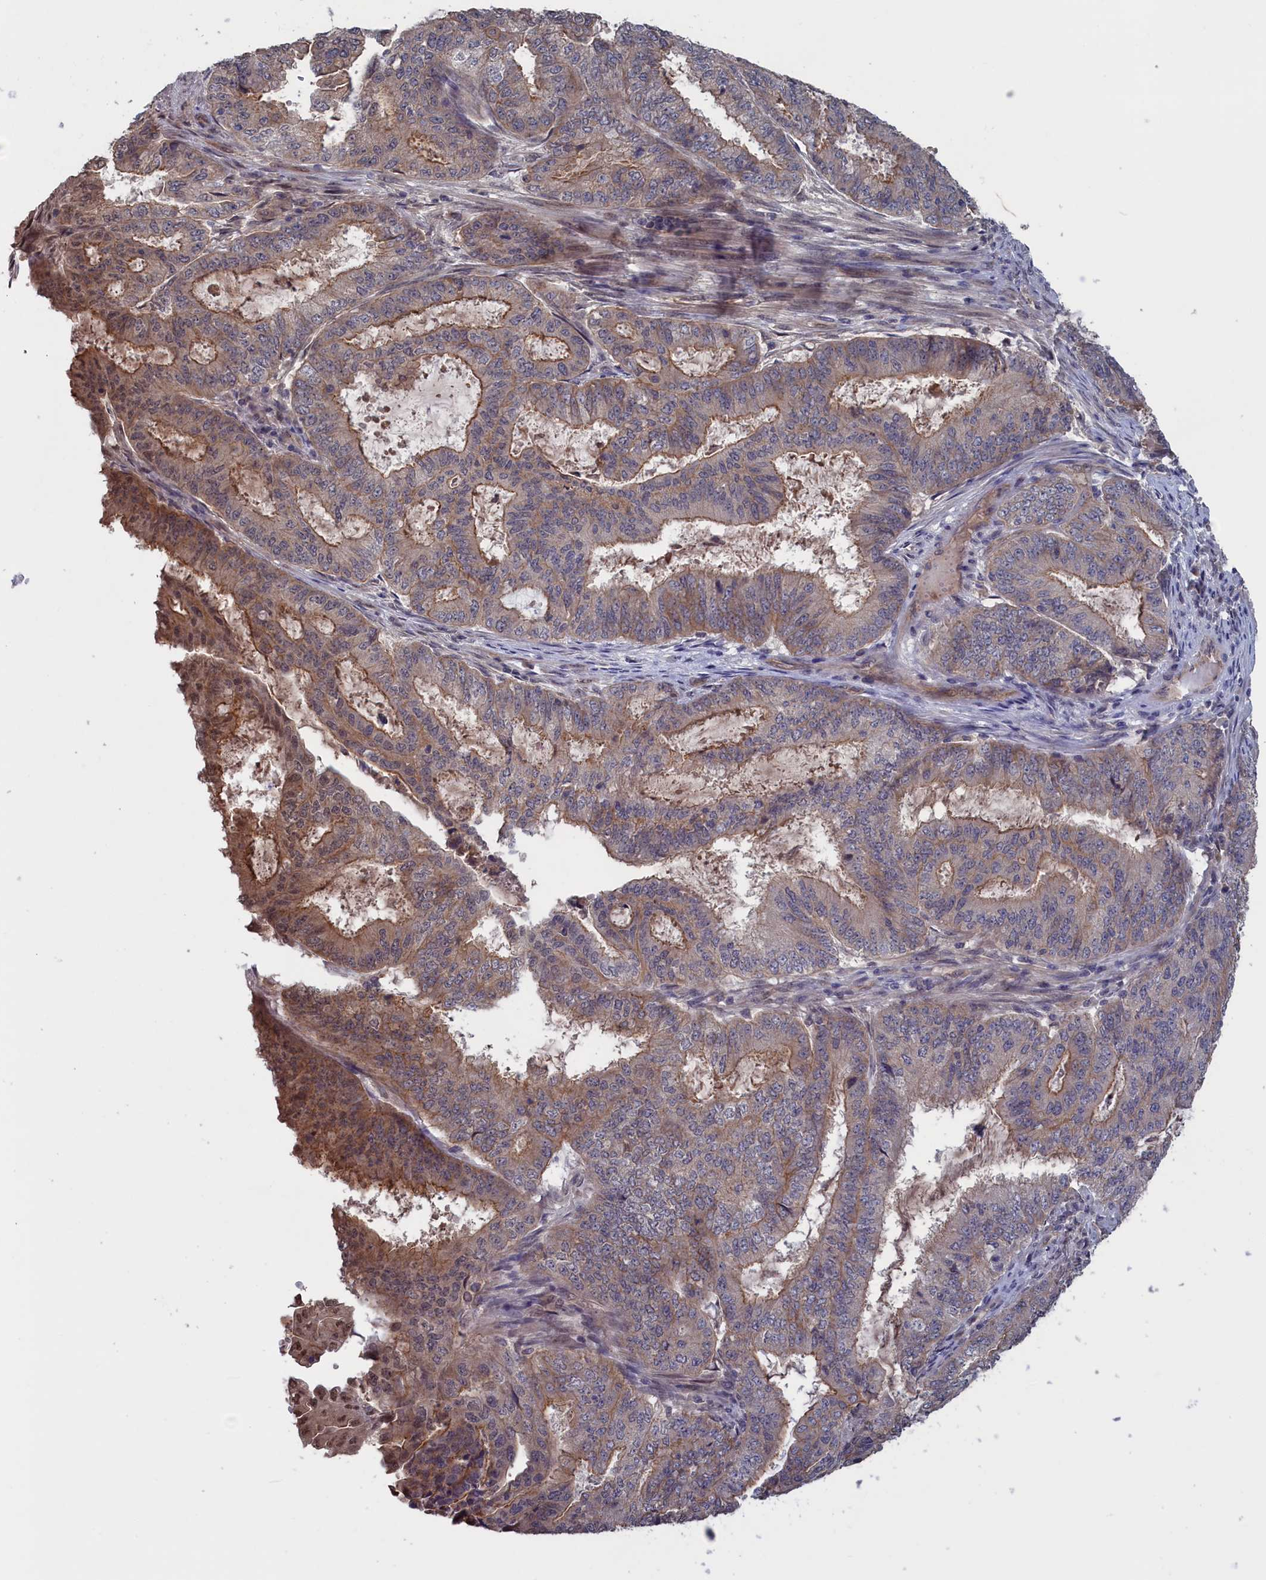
{"staining": {"intensity": "moderate", "quantity": "<25%", "location": "cytoplasmic/membranous,nuclear"}, "tissue": "endometrial cancer", "cell_type": "Tumor cells", "image_type": "cancer", "snomed": [{"axis": "morphology", "description": "Adenocarcinoma, NOS"}, {"axis": "topography", "description": "Endometrium"}], "caption": "IHC micrograph of neoplastic tissue: endometrial cancer (adenocarcinoma) stained using IHC demonstrates low levels of moderate protein expression localized specifically in the cytoplasmic/membranous and nuclear of tumor cells, appearing as a cytoplasmic/membranous and nuclear brown color.", "gene": "PLP2", "patient": {"sex": "female", "age": 51}}